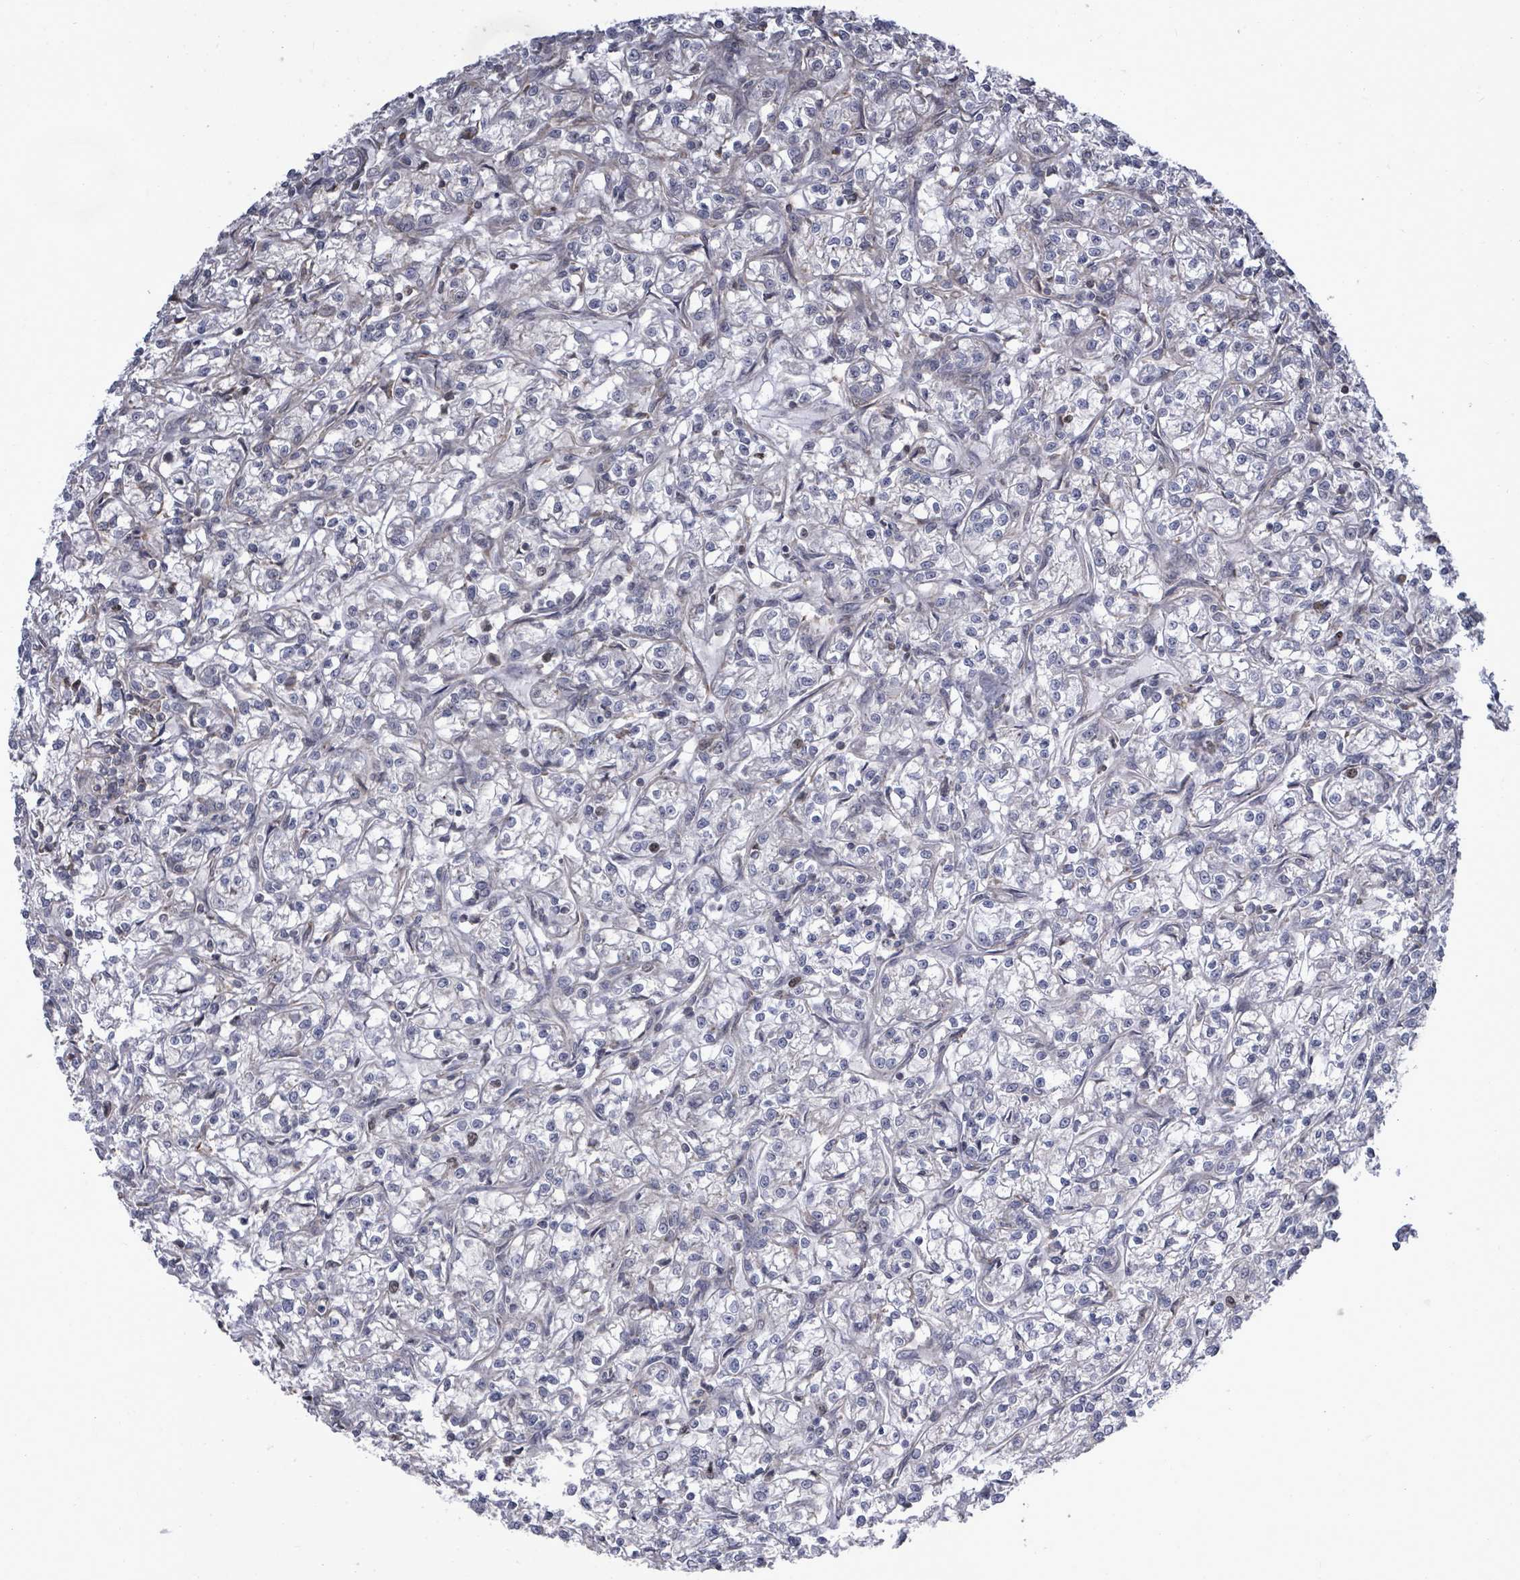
{"staining": {"intensity": "negative", "quantity": "none", "location": "none"}, "tissue": "renal cancer", "cell_type": "Tumor cells", "image_type": "cancer", "snomed": [{"axis": "morphology", "description": "Adenocarcinoma, NOS"}, {"axis": "topography", "description": "Kidney"}], "caption": "This is a photomicrograph of IHC staining of renal cancer (adenocarcinoma), which shows no expression in tumor cells.", "gene": "PAPSS1", "patient": {"sex": "female", "age": 59}}